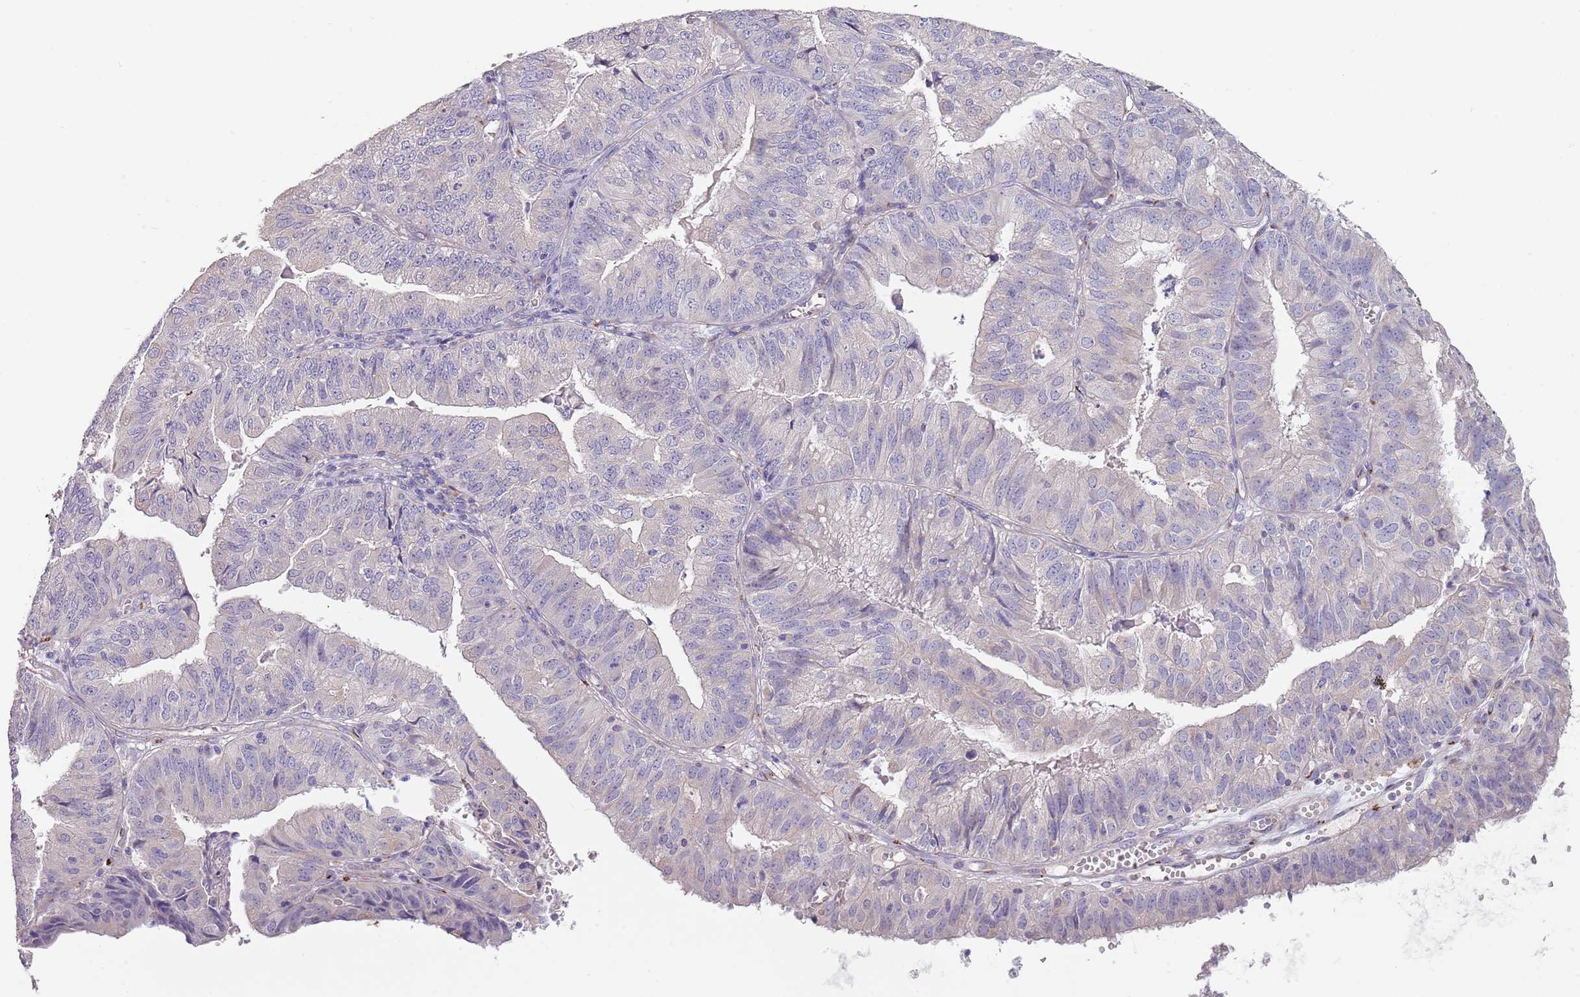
{"staining": {"intensity": "negative", "quantity": "none", "location": "none"}, "tissue": "endometrial cancer", "cell_type": "Tumor cells", "image_type": "cancer", "snomed": [{"axis": "morphology", "description": "Adenocarcinoma, NOS"}, {"axis": "topography", "description": "Endometrium"}], "caption": "Immunohistochemistry (IHC) photomicrograph of human adenocarcinoma (endometrial) stained for a protein (brown), which demonstrates no positivity in tumor cells. (Immunohistochemistry, brightfield microscopy, high magnification).", "gene": "MAN1C1", "patient": {"sex": "female", "age": 56}}